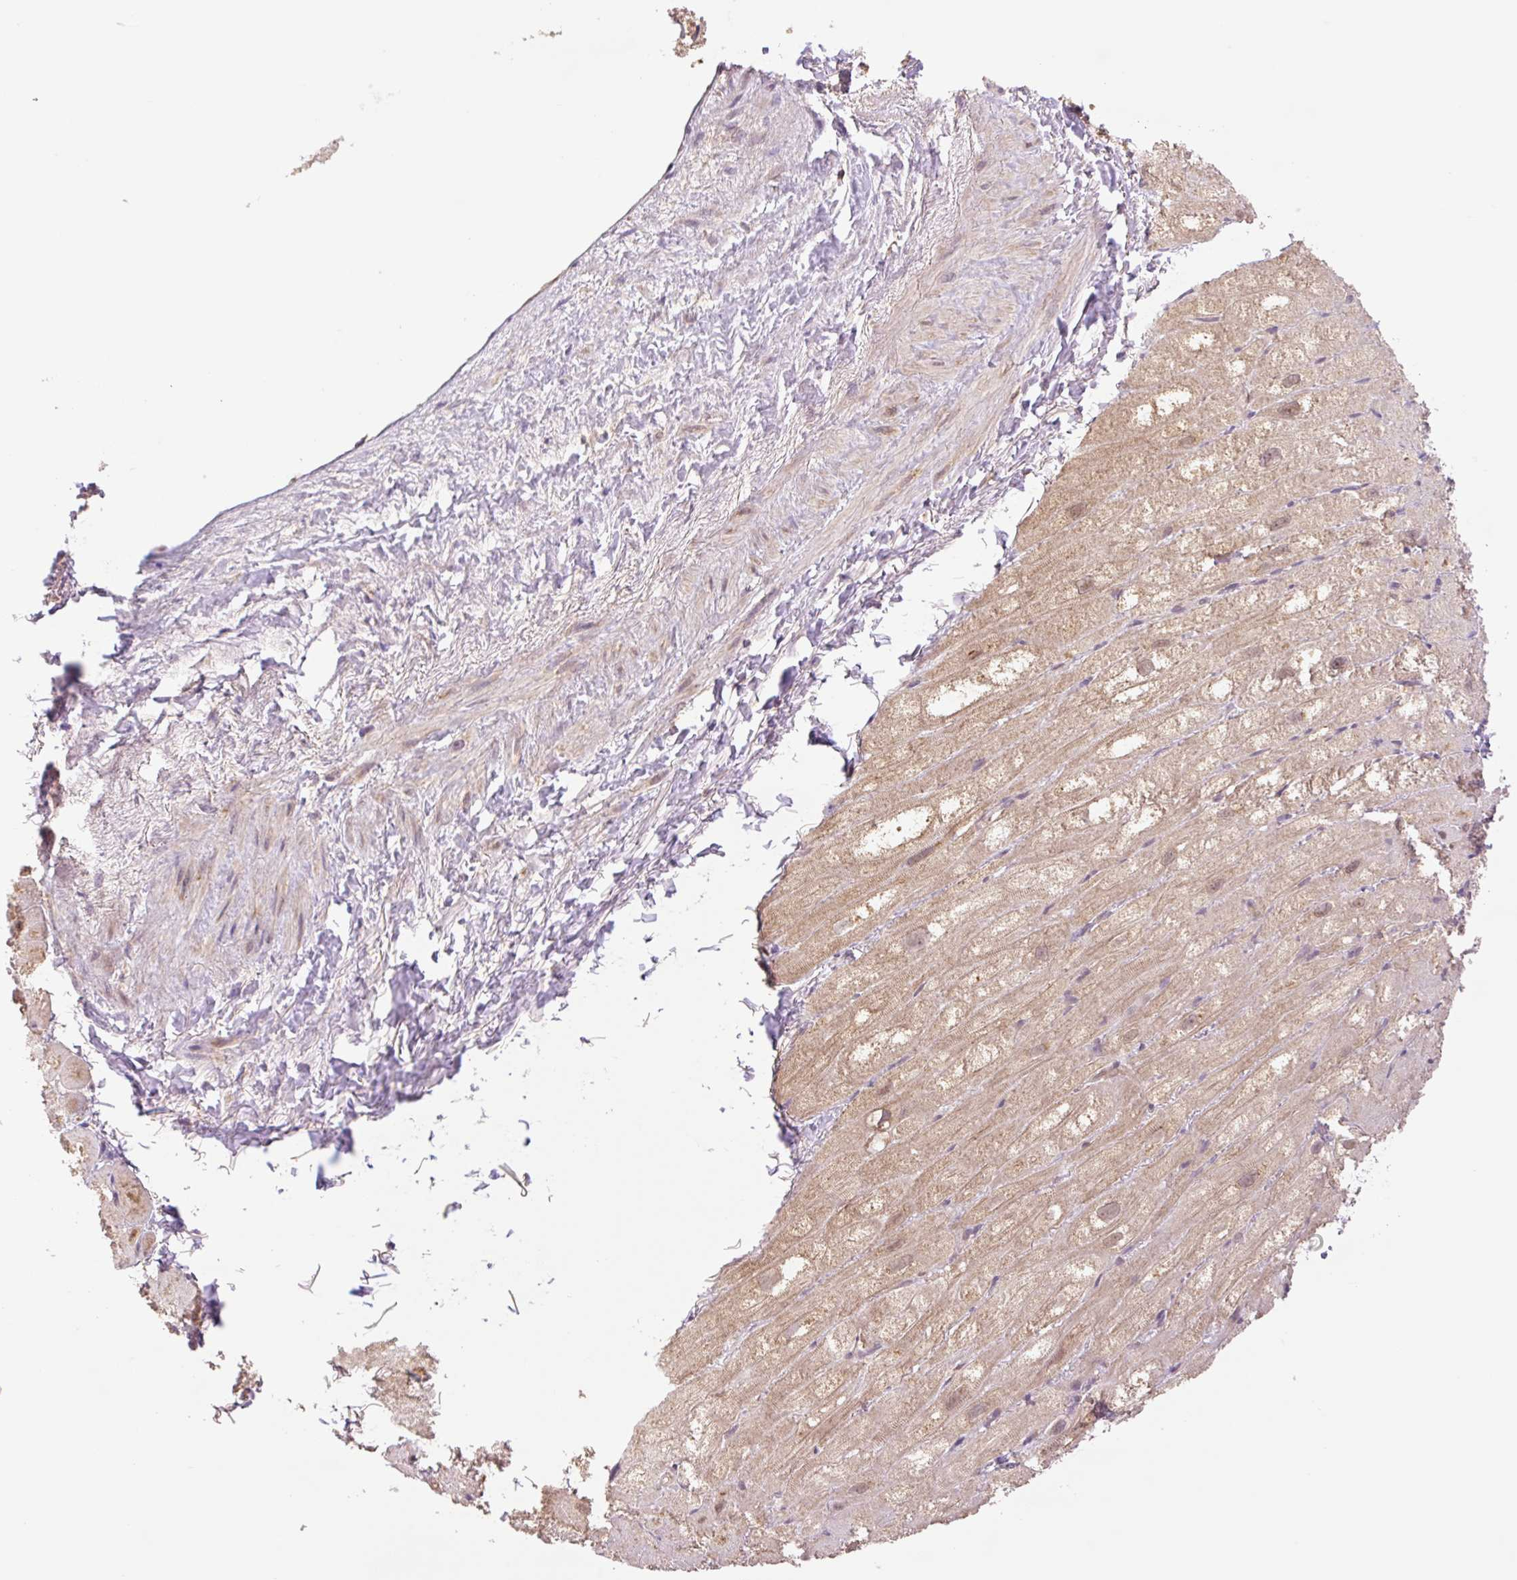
{"staining": {"intensity": "moderate", "quantity": ">75%", "location": "cytoplasmic/membranous"}, "tissue": "heart muscle", "cell_type": "Cardiomyocytes", "image_type": "normal", "snomed": [{"axis": "morphology", "description": "Normal tissue, NOS"}, {"axis": "topography", "description": "Heart"}], "caption": "Human heart muscle stained with a brown dye shows moderate cytoplasmic/membranous positive staining in approximately >75% of cardiomyocytes.", "gene": "YJU2B", "patient": {"sex": "male", "age": 62}}